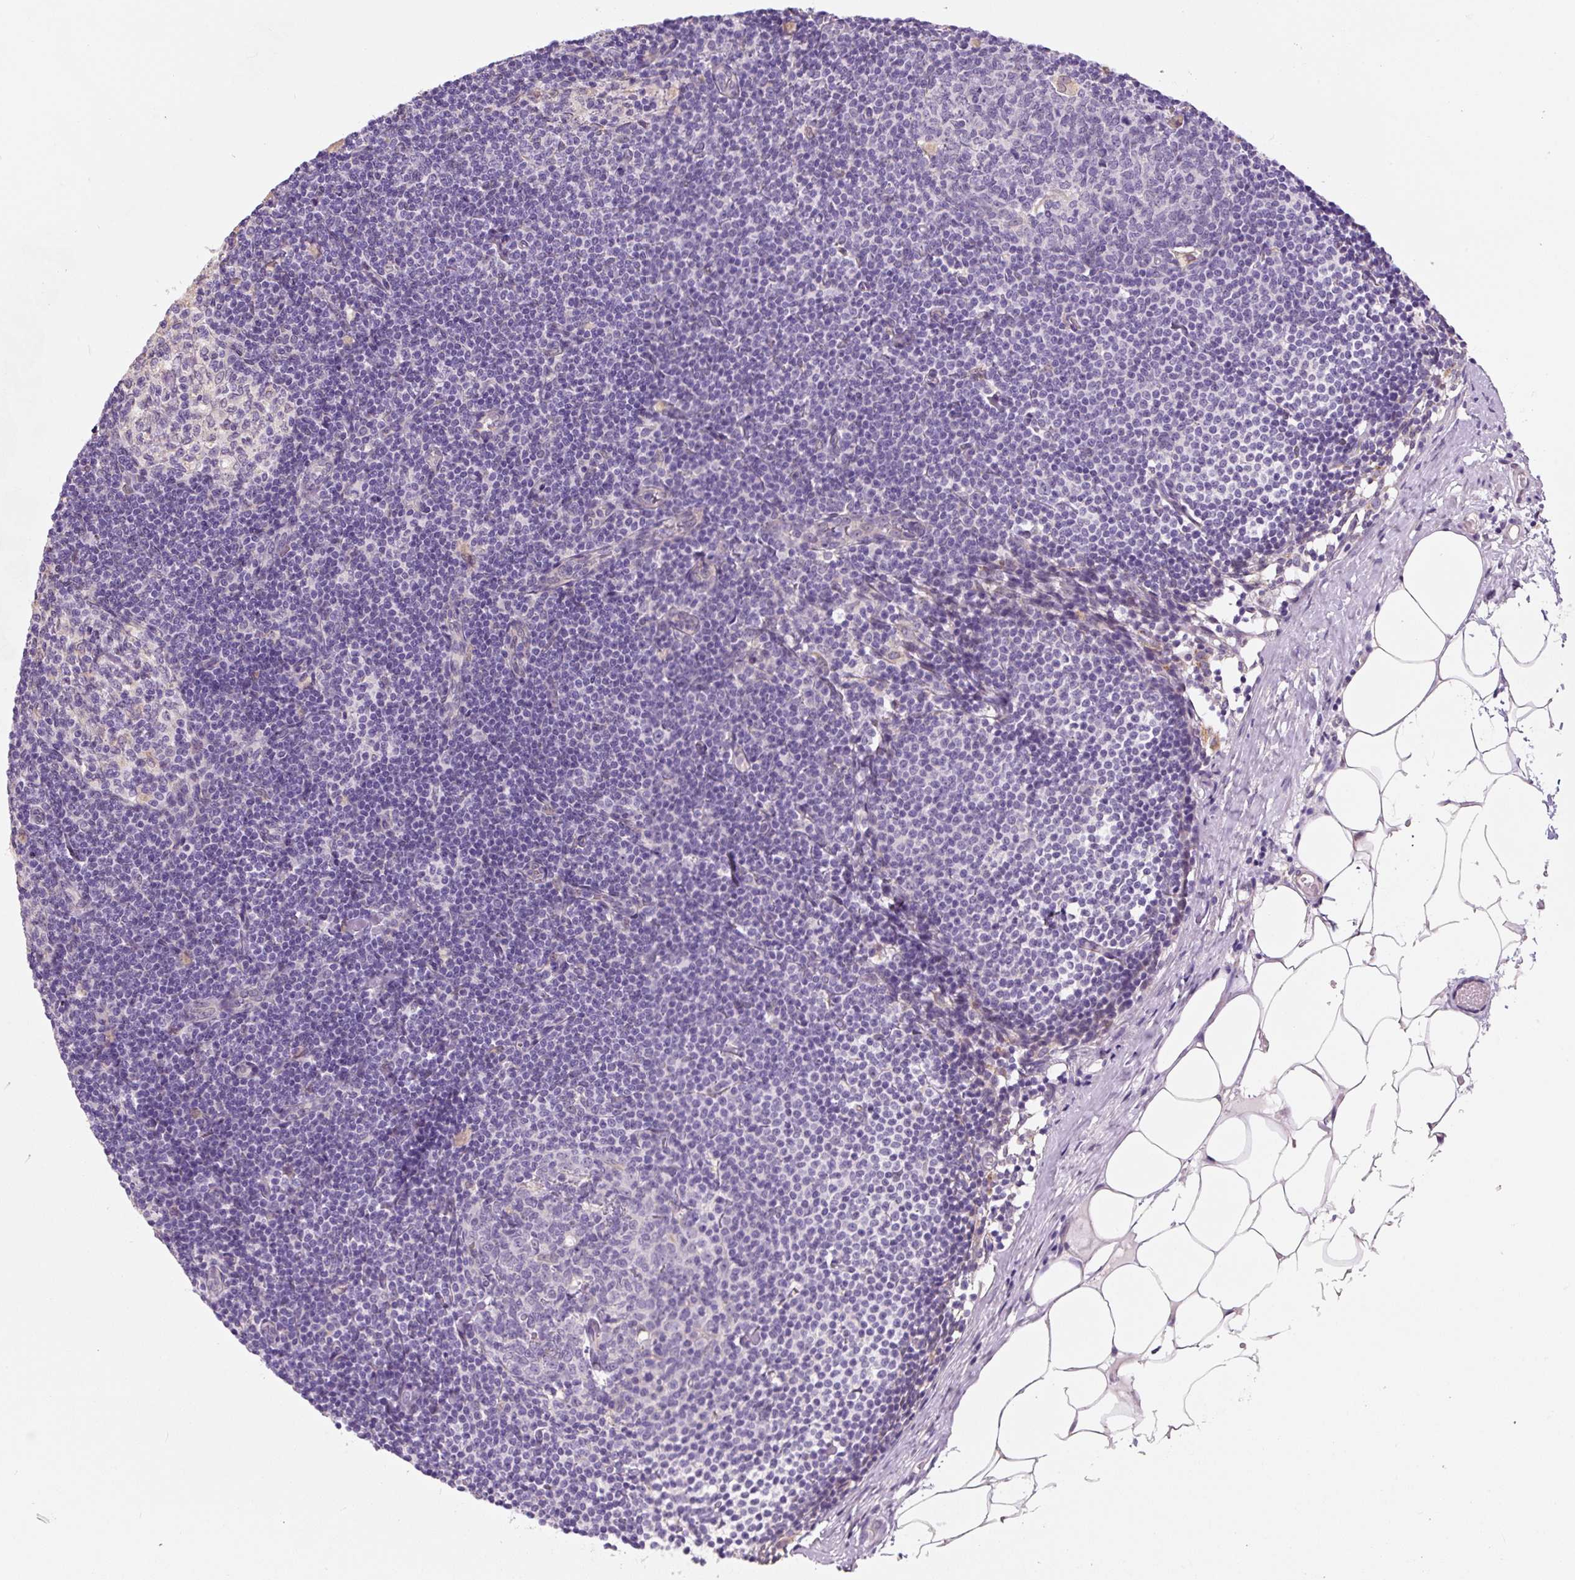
{"staining": {"intensity": "negative", "quantity": "none", "location": "none"}, "tissue": "lymph node", "cell_type": "Germinal center cells", "image_type": "normal", "snomed": [{"axis": "morphology", "description": "Normal tissue, NOS"}, {"axis": "topography", "description": "Lymph node"}], "caption": "A histopathology image of lymph node stained for a protein shows no brown staining in germinal center cells. (DAB (3,3'-diaminobenzidine) immunohistochemistry visualized using brightfield microscopy, high magnification).", "gene": "ASRGL1", "patient": {"sex": "male", "age": 49}}